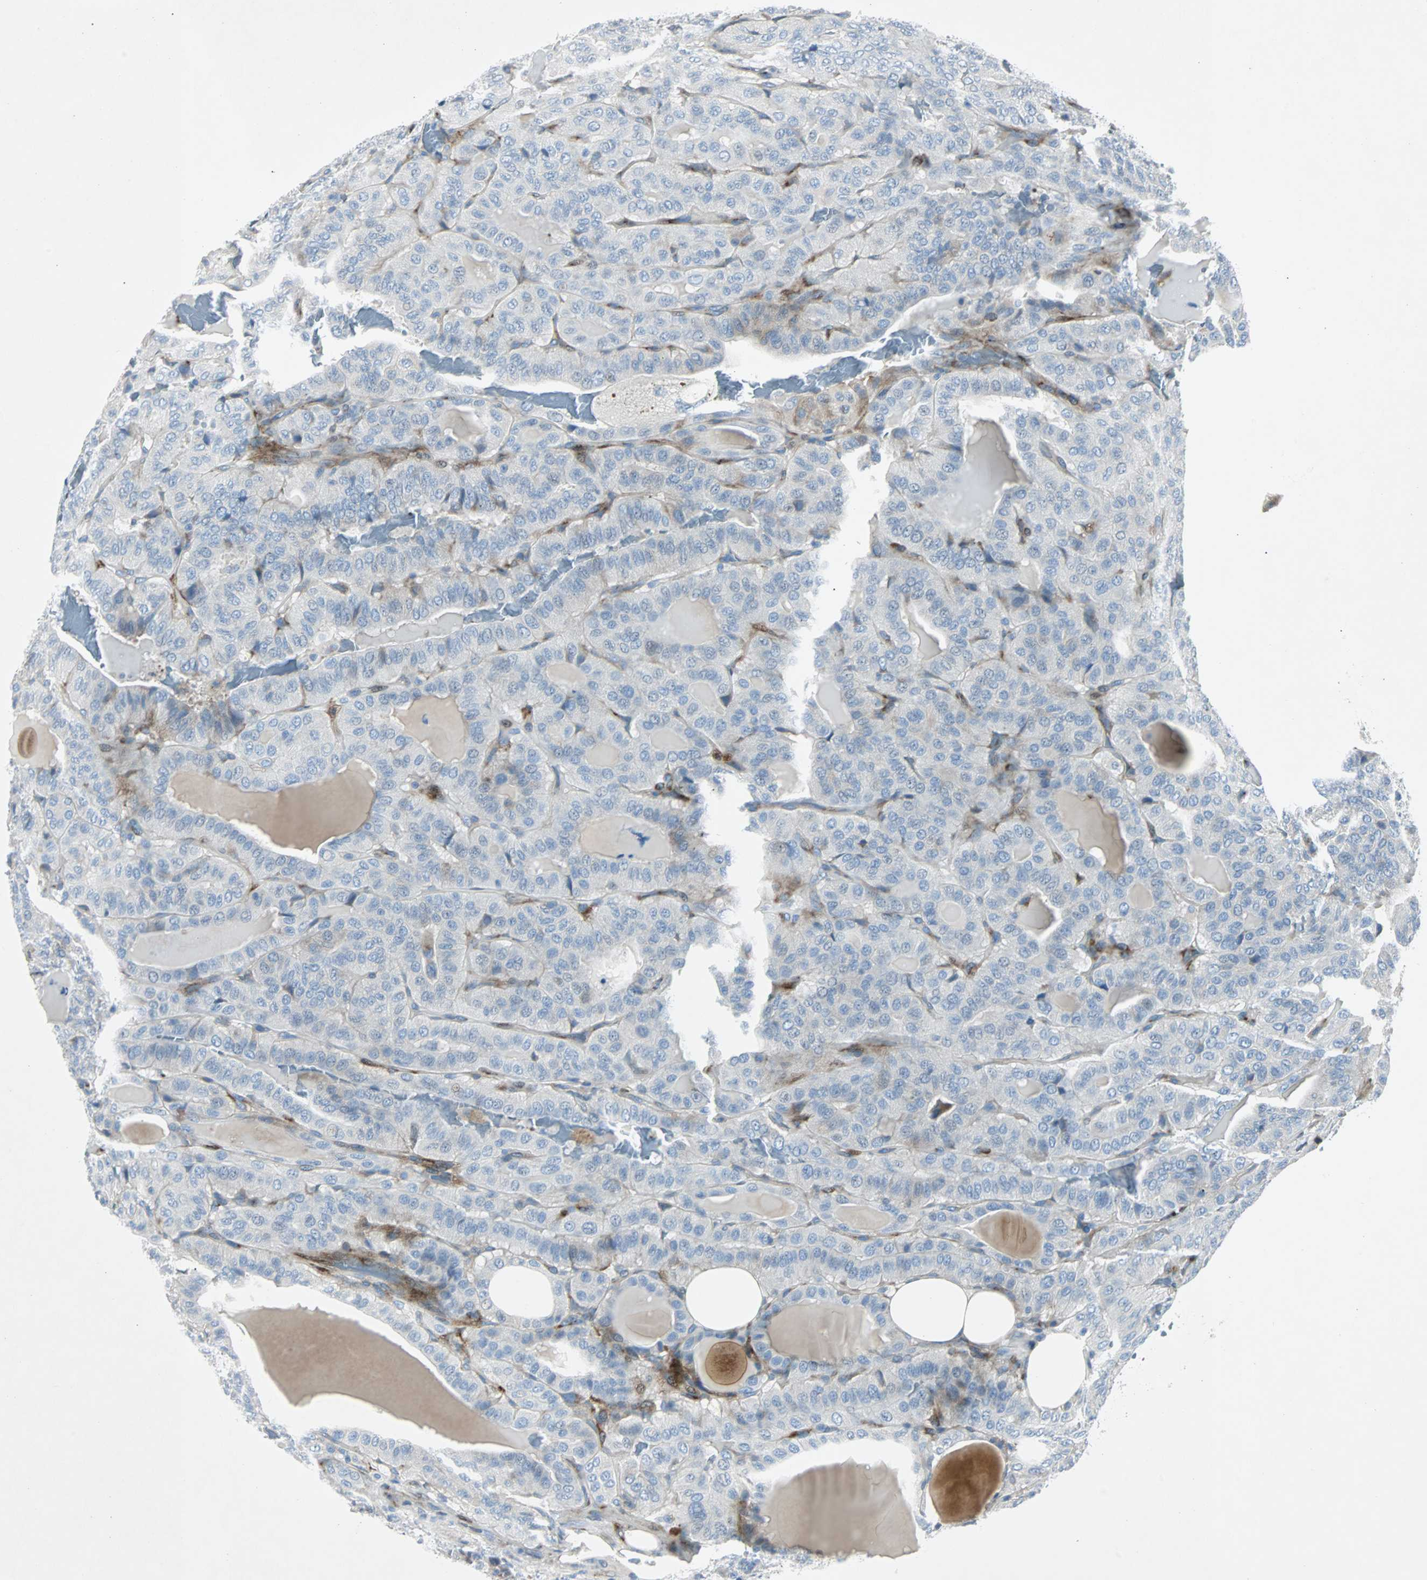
{"staining": {"intensity": "negative", "quantity": "none", "location": "none"}, "tissue": "thyroid cancer", "cell_type": "Tumor cells", "image_type": "cancer", "snomed": [{"axis": "morphology", "description": "Papillary adenocarcinoma, NOS"}, {"axis": "topography", "description": "Thyroid gland"}], "caption": "The histopathology image reveals no staining of tumor cells in thyroid cancer.", "gene": "BBC3", "patient": {"sex": "male", "age": 77}}